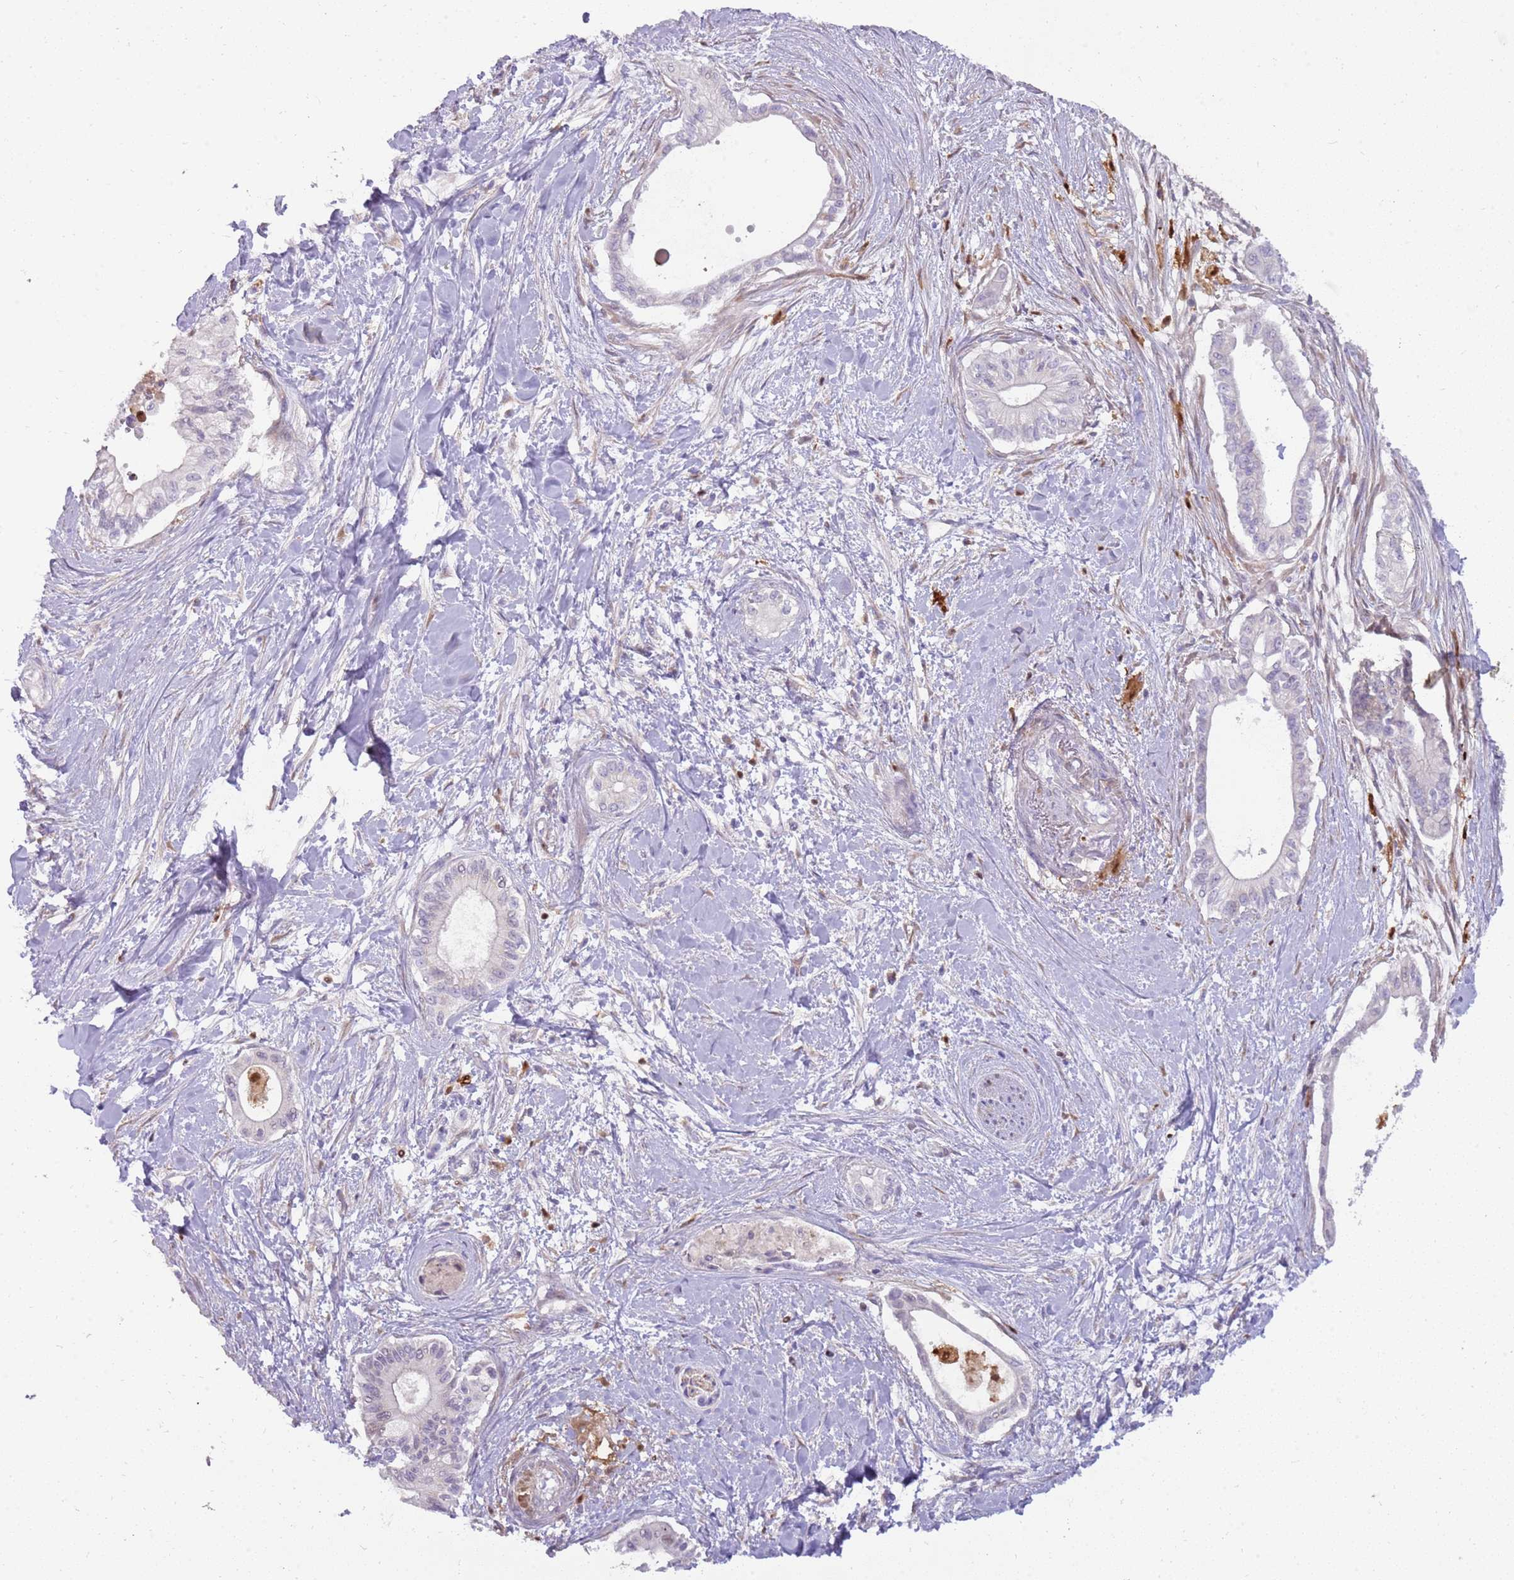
{"staining": {"intensity": "negative", "quantity": "none", "location": "none"}, "tissue": "pancreatic cancer", "cell_type": "Tumor cells", "image_type": "cancer", "snomed": [{"axis": "morphology", "description": "Adenocarcinoma, NOS"}, {"axis": "topography", "description": "Pancreas"}], "caption": "Immunohistochemical staining of adenocarcinoma (pancreatic) demonstrates no significant expression in tumor cells. Brightfield microscopy of immunohistochemistry stained with DAB (3,3'-diaminobenzidine) (brown) and hematoxylin (blue), captured at high magnification.", "gene": "DIPK1C", "patient": {"sex": "male", "age": 78}}